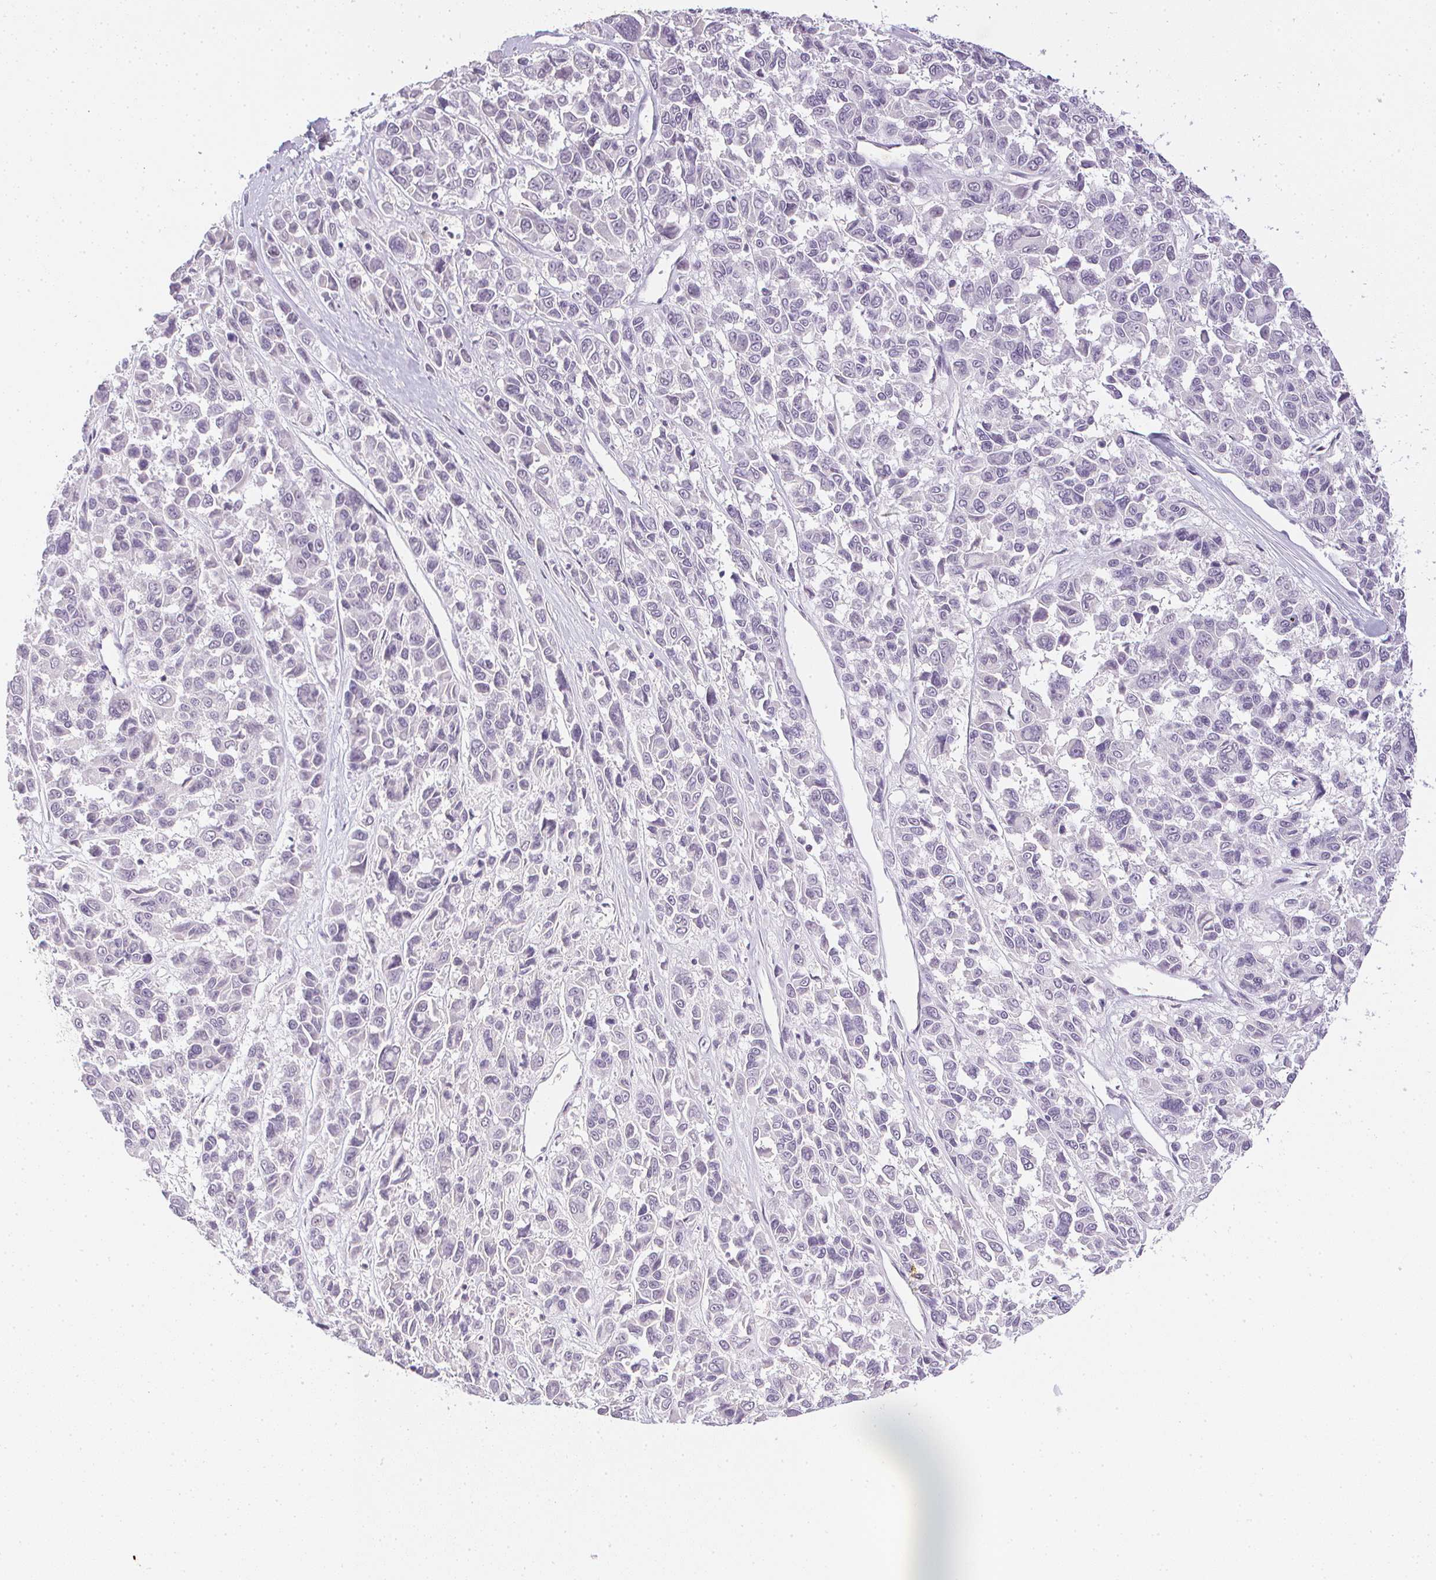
{"staining": {"intensity": "negative", "quantity": "none", "location": "none"}, "tissue": "melanoma", "cell_type": "Tumor cells", "image_type": "cancer", "snomed": [{"axis": "morphology", "description": "Malignant melanoma, NOS"}, {"axis": "topography", "description": "Skin"}], "caption": "DAB (3,3'-diaminobenzidine) immunohistochemical staining of human malignant melanoma shows no significant staining in tumor cells.", "gene": "PPY", "patient": {"sex": "female", "age": 66}}